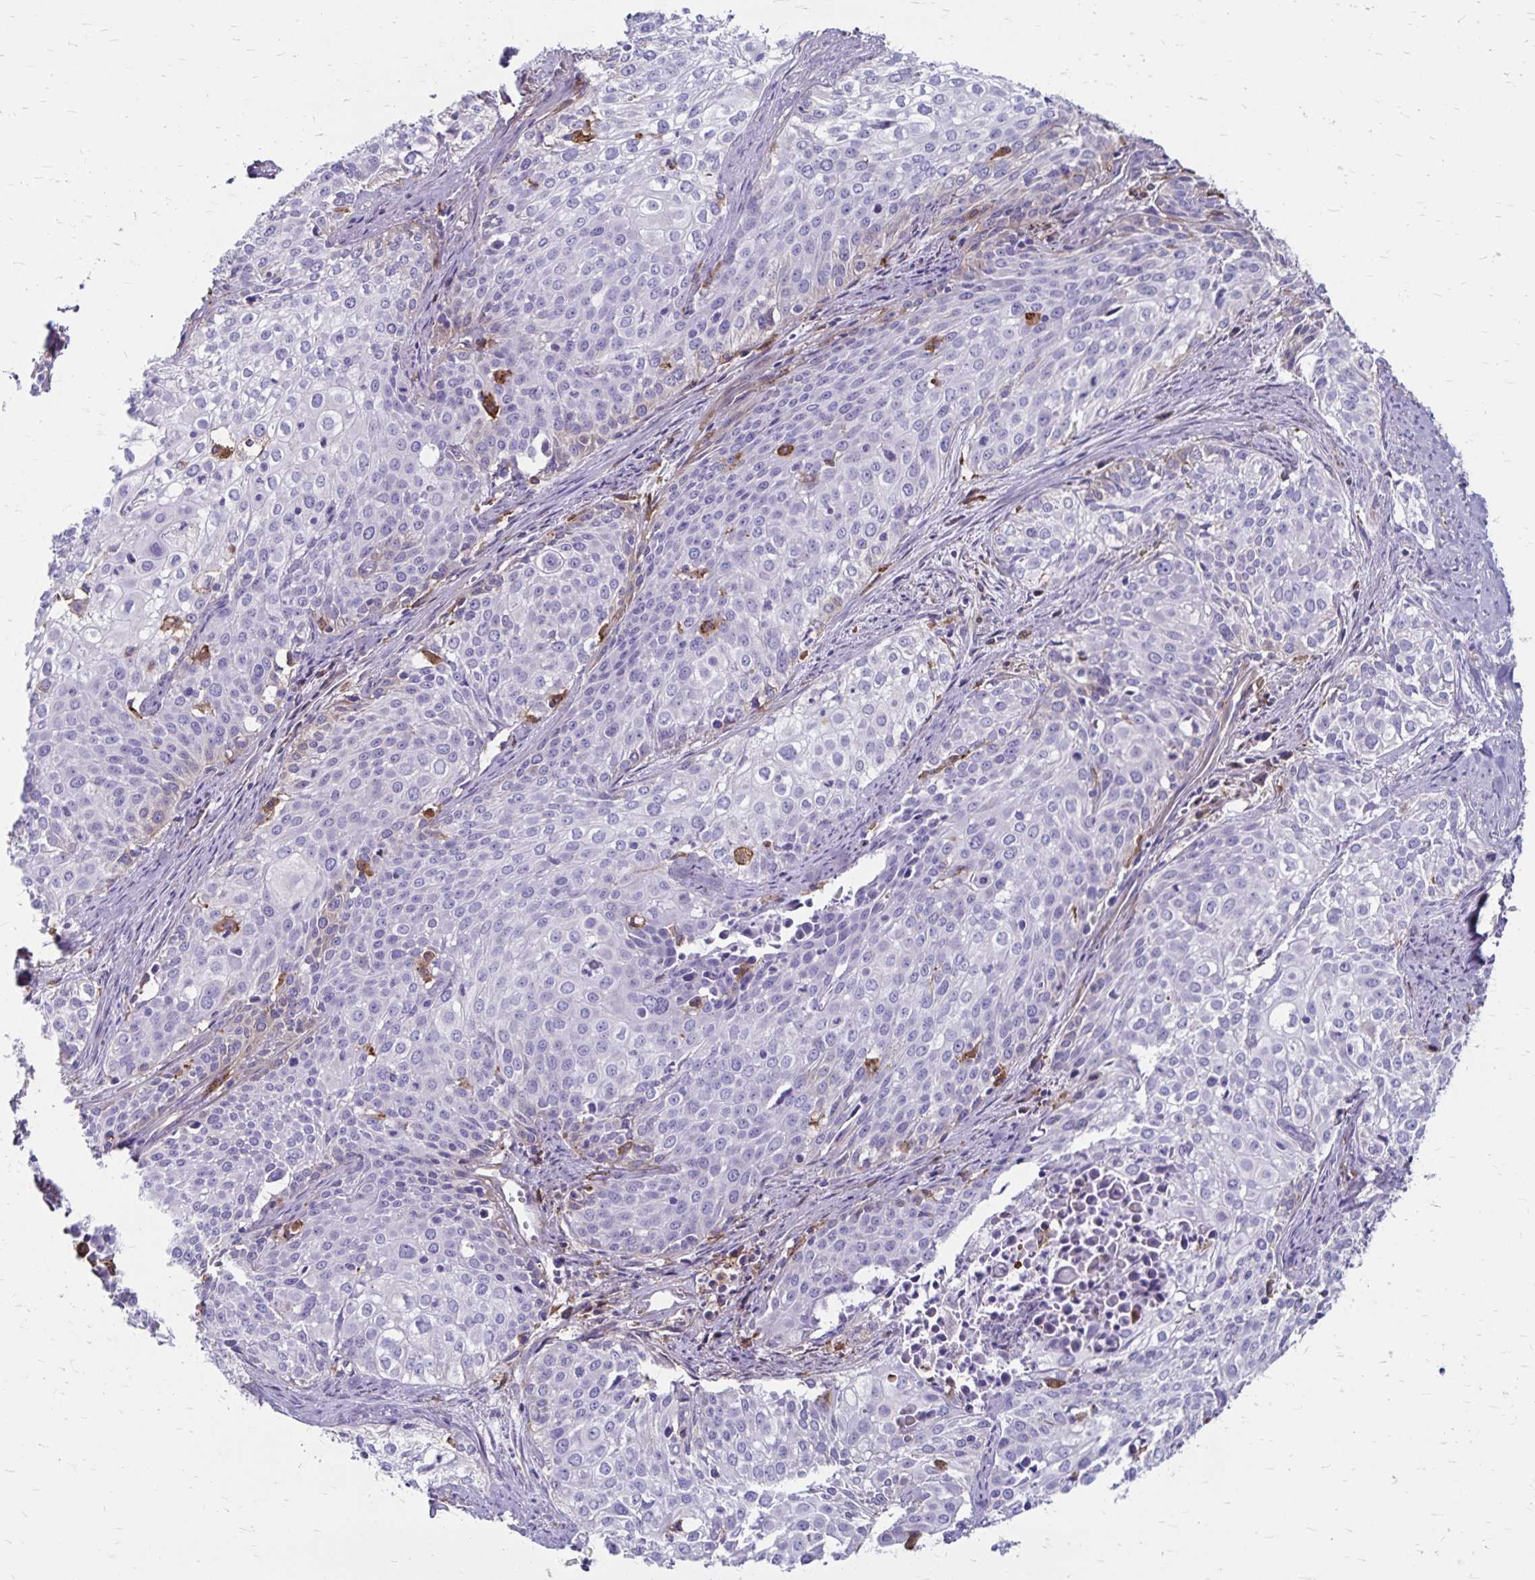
{"staining": {"intensity": "negative", "quantity": "none", "location": "none"}, "tissue": "cervical cancer", "cell_type": "Tumor cells", "image_type": "cancer", "snomed": [{"axis": "morphology", "description": "Squamous cell carcinoma, NOS"}, {"axis": "topography", "description": "Cervix"}], "caption": "Histopathology image shows no protein staining in tumor cells of cervical squamous cell carcinoma tissue.", "gene": "TNS3", "patient": {"sex": "female", "age": 39}}